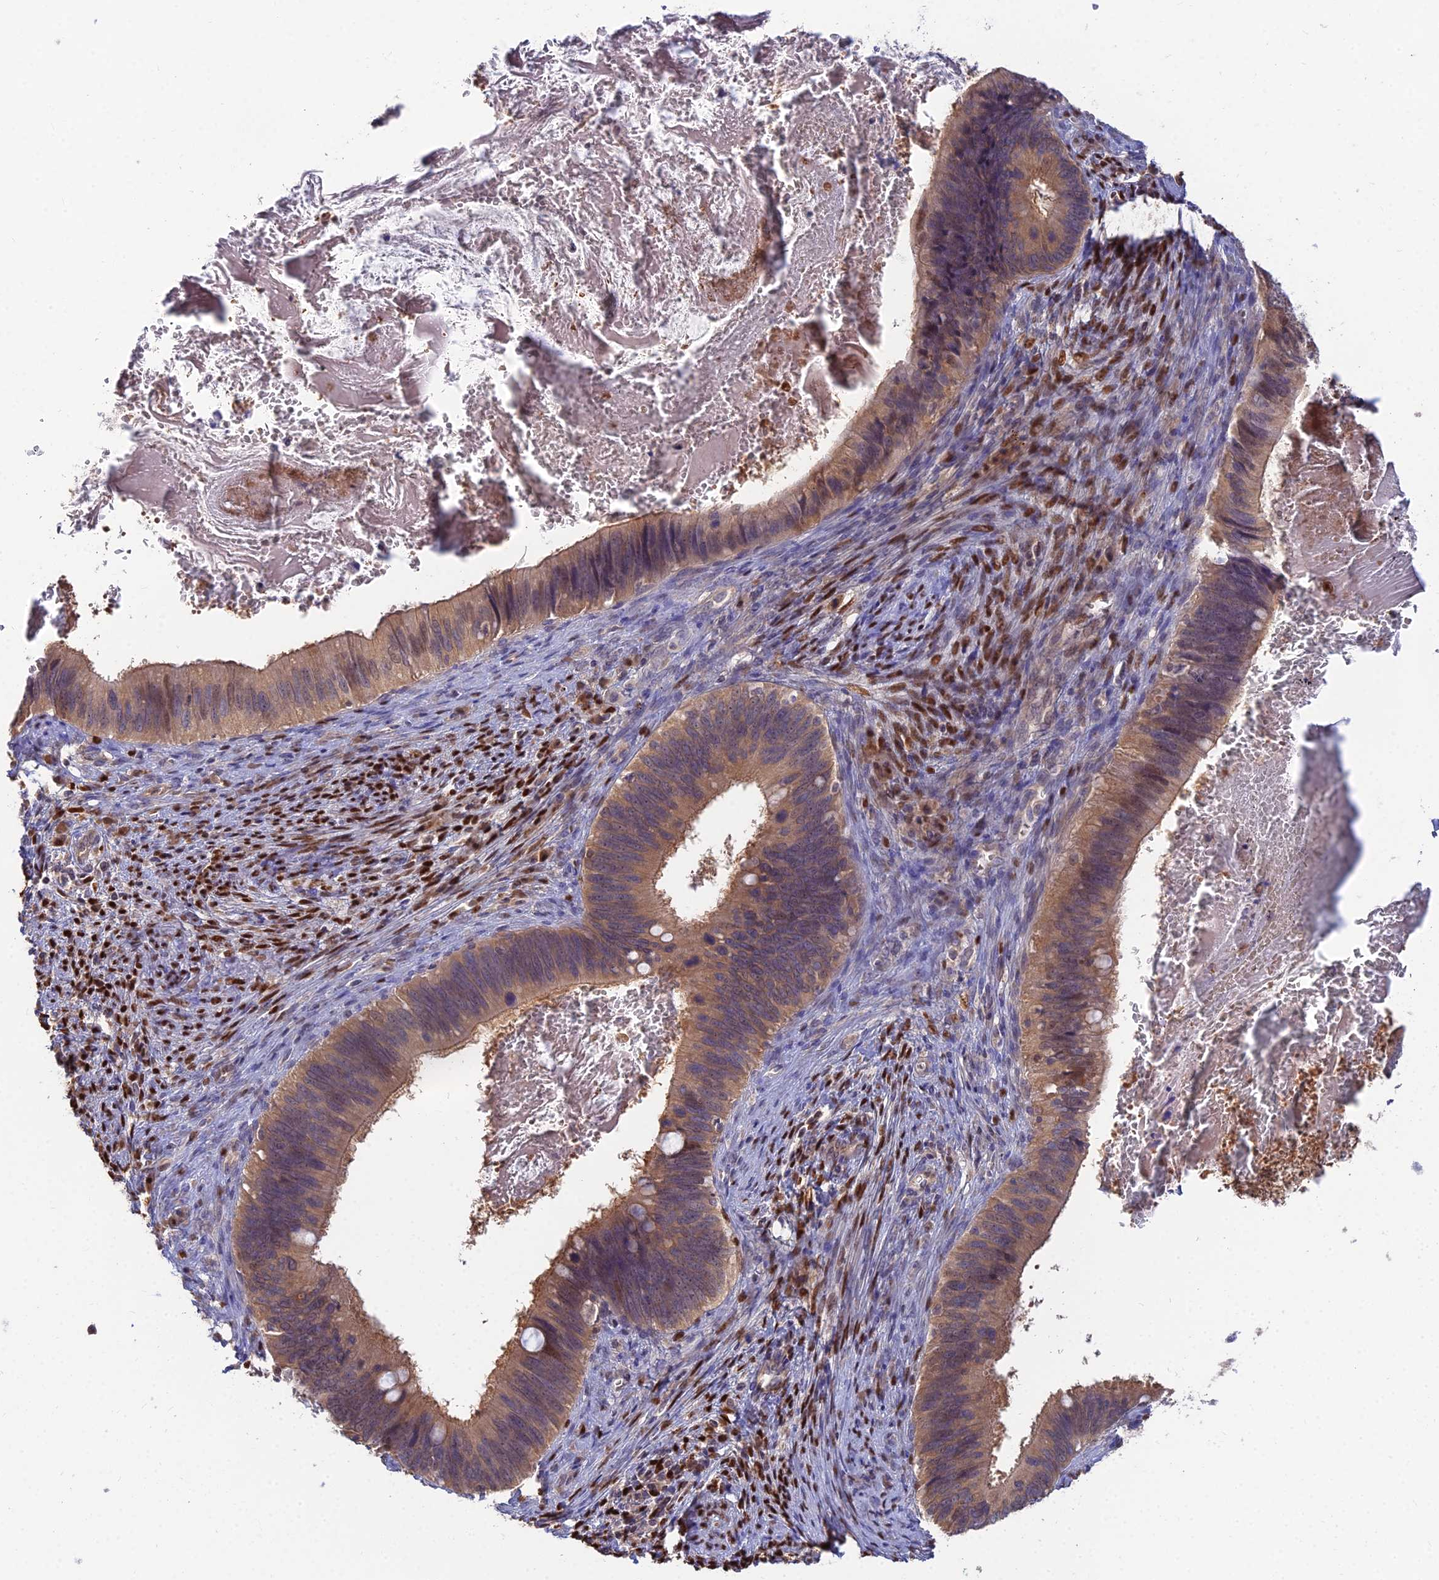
{"staining": {"intensity": "moderate", "quantity": ">75%", "location": "cytoplasmic/membranous,nuclear"}, "tissue": "cervical cancer", "cell_type": "Tumor cells", "image_type": "cancer", "snomed": [{"axis": "morphology", "description": "Adenocarcinoma, NOS"}, {"axis": "topography", "description": "Cervix"}], "caption": "This is a photomicrograph of immunohistochemistry (IHC) staining of cervical cancer (adenocarcinoma), which shows moderate staining in the cytoplasmic/membranous and nuclear of tumor cells.", "gene": "DNPEP", "patient": {"sex": "female", "age": 42}}